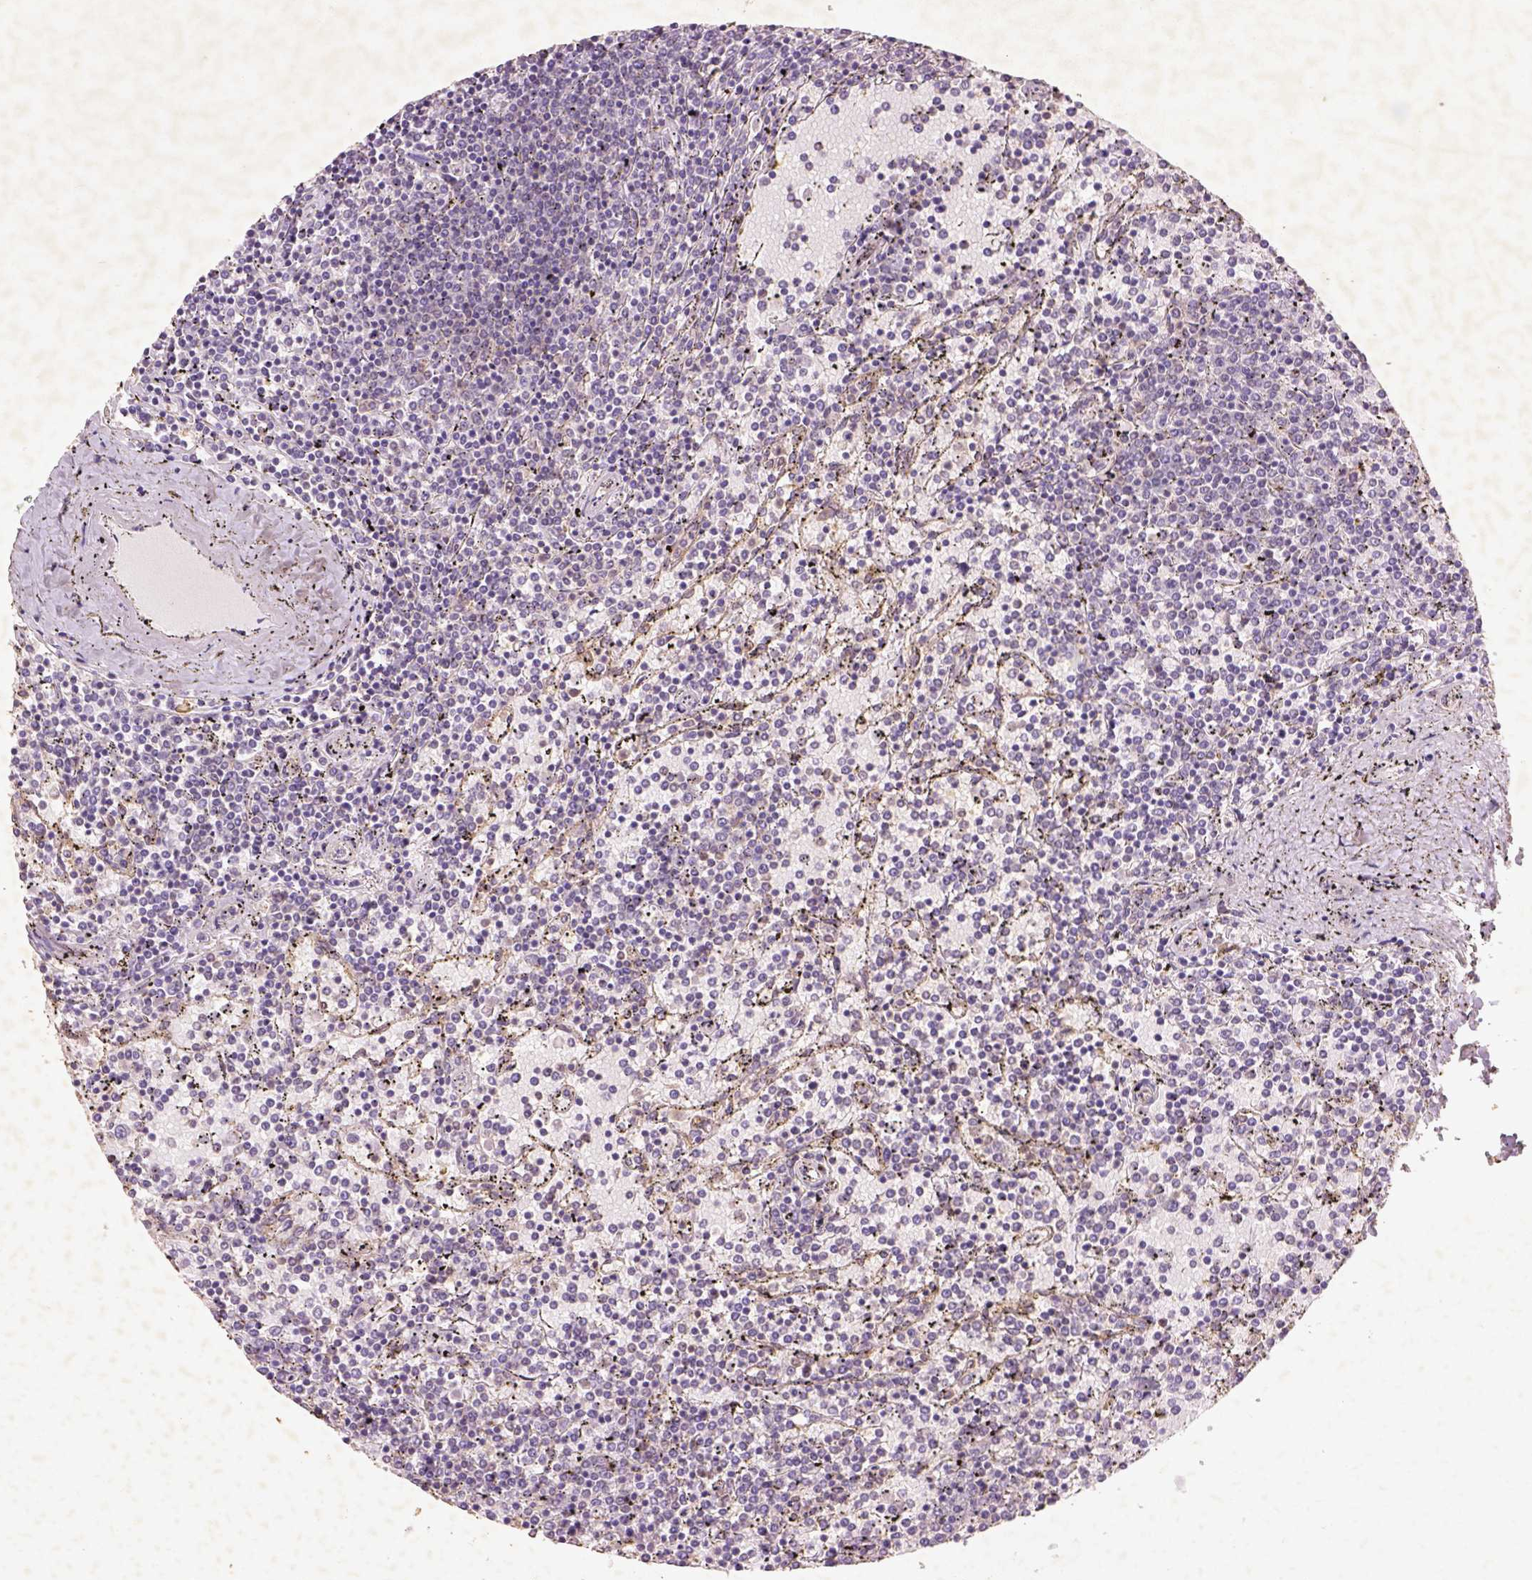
{"staining": {"intensity": "negative", "quantity": "none", "location": "none"}, "tissue": "lymphoma", "cell_type": "Tumor cells", "image_type": "cancer", "snomed": [{"axis": "morphology", "description": "Malignant lymphoma, non-Hodgkin's type, Low grade"}, {"axis": "topography", "description": "Spleen"}], "caption": "High power microscopy image of an IHC micrograph of malignant lymphoma, non-Hodgkin's type (low-grade), revealing no significant positivity in tumor cells.", "gene": "AP2B1", "patient": {"sex": "female", "age": 77}}